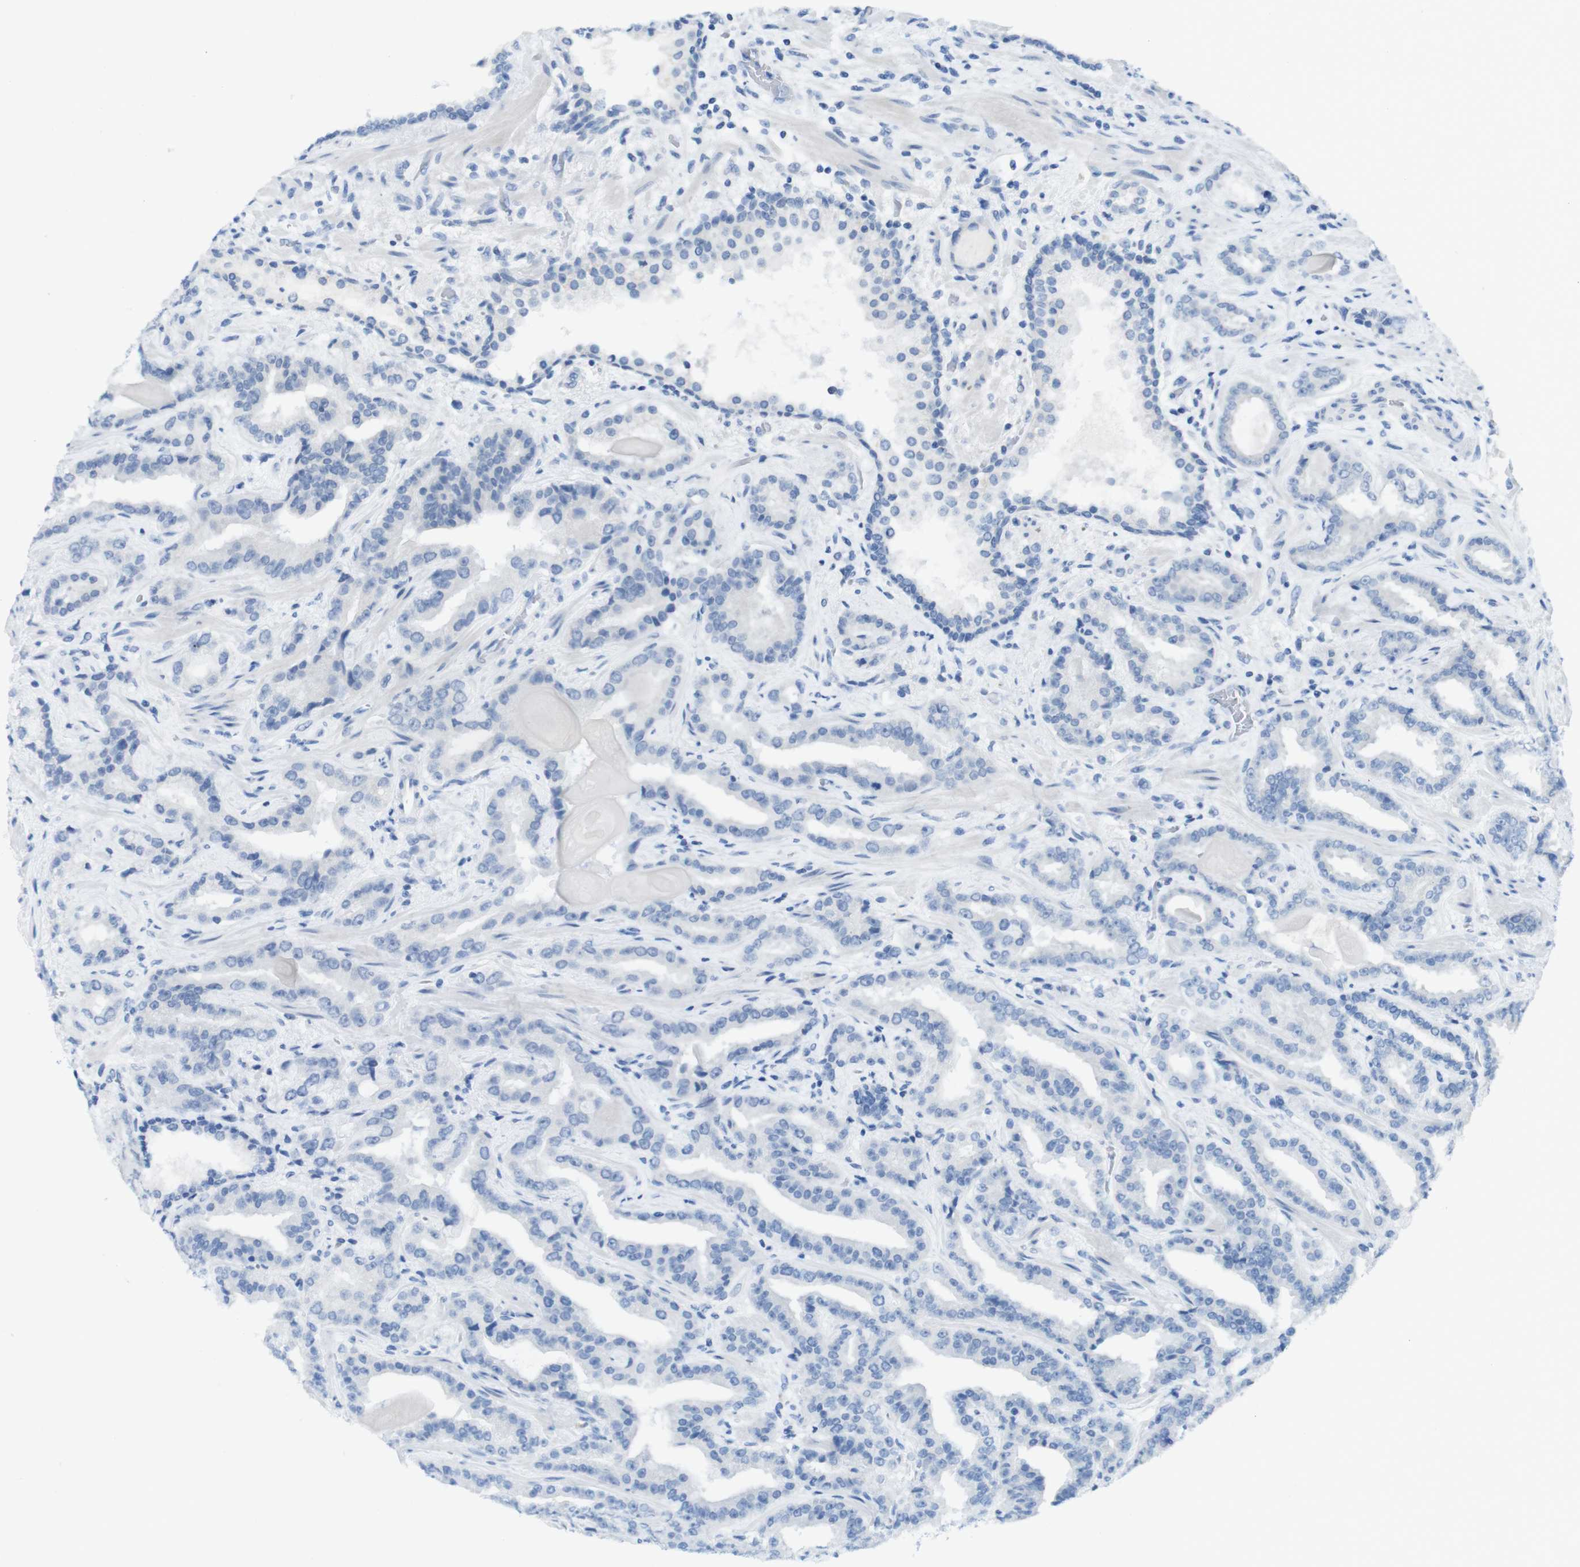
{"staining": {"intensity": "negative", "quantity": "none", "location": "none"}, "tissue": "prostate cancer", "cell_type": "Tumor cells", "image_type": "cancer", "snomed": [{"axis": "morphology", "description": "Adenocarcinoma, Low grade"}, {"axis": "topography", "description": "Prostate"}], "caption": "This is an immunohistochemistry (IHC) image of low-grade adenocarcinoma (prostate). There is no staining in tumor cells.", "gene": "OPN1SW", "patient": {"sex": "male", "age": 60}}